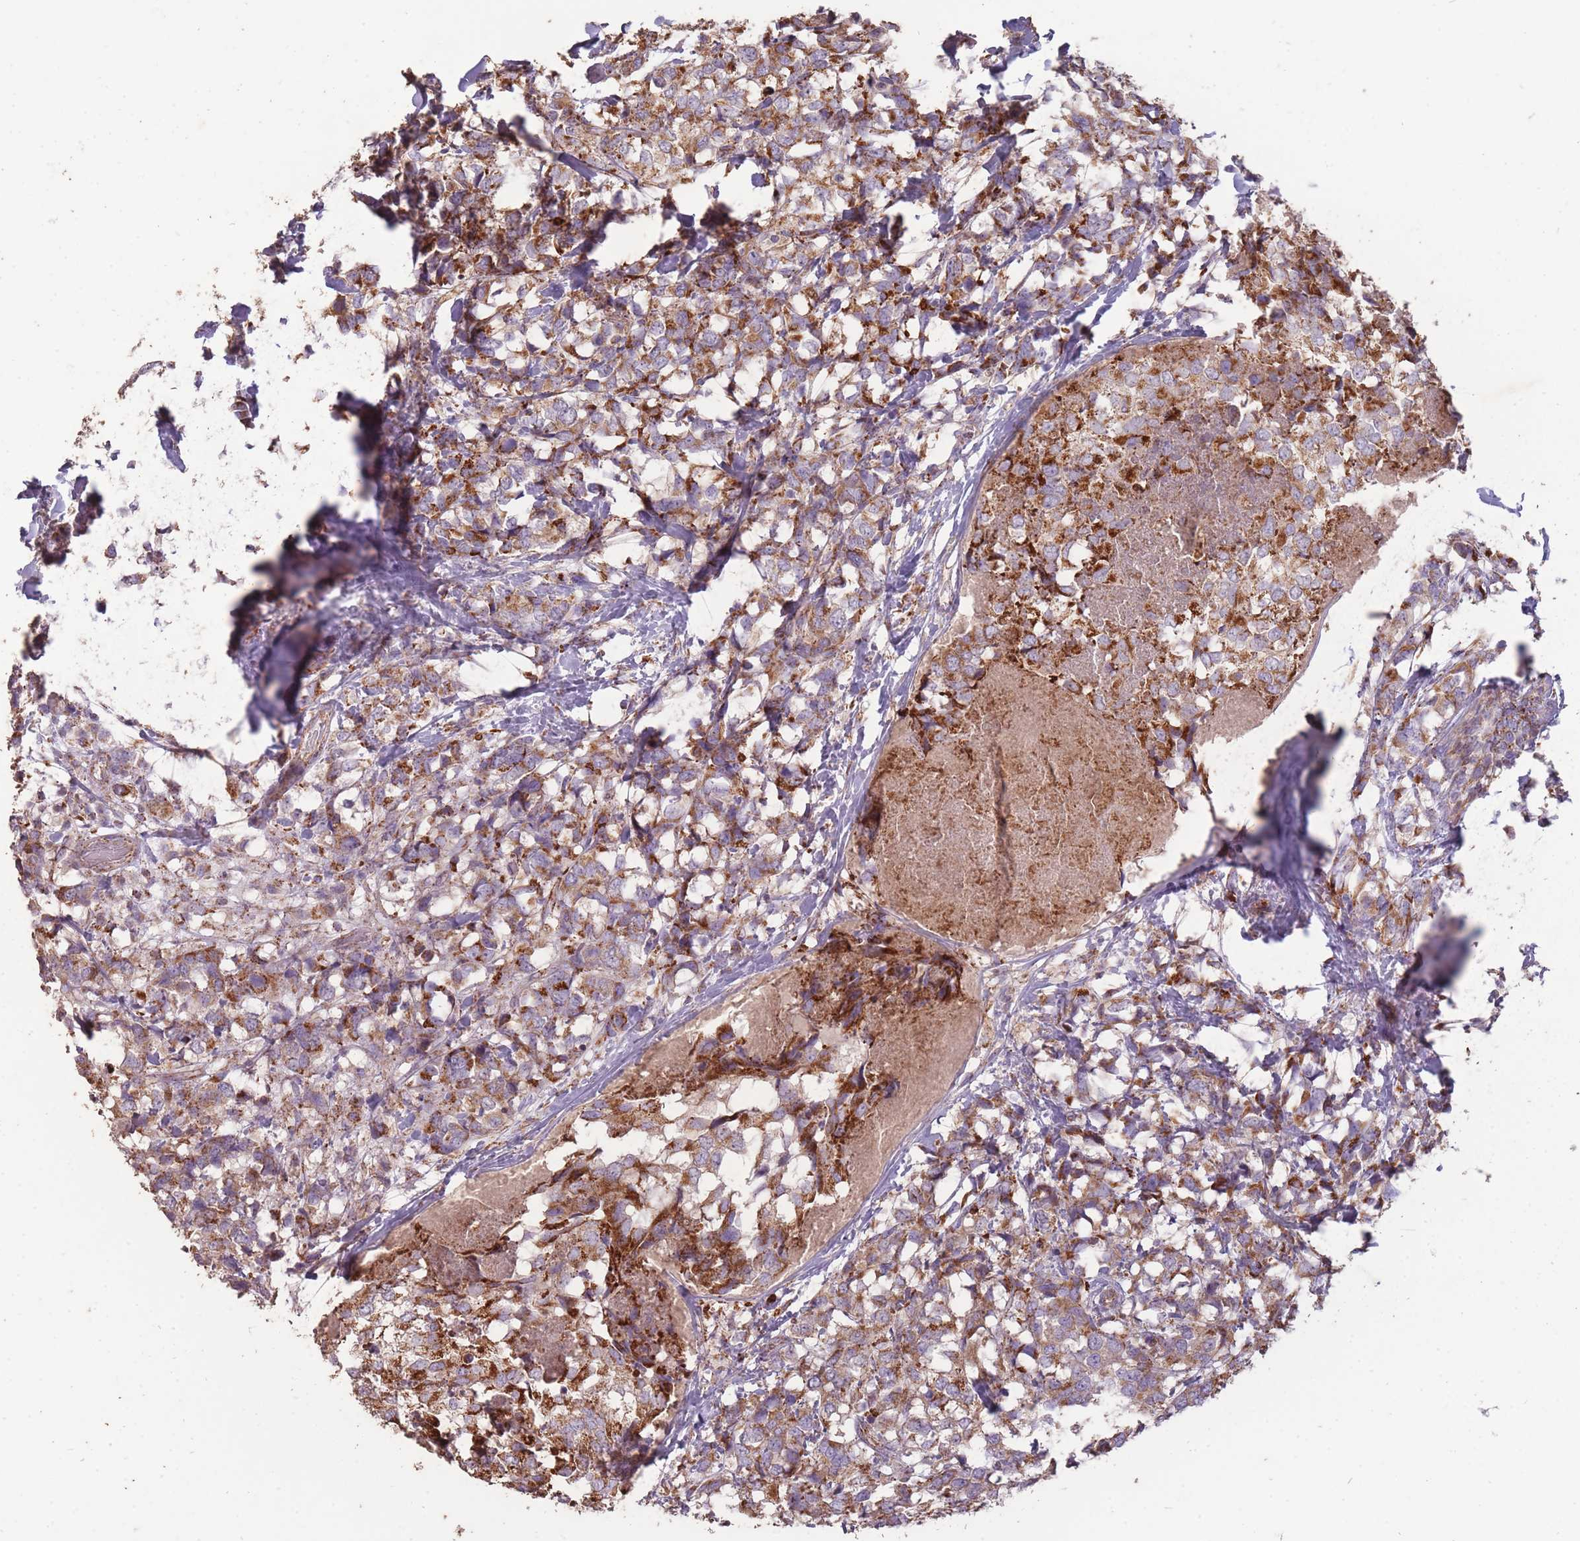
{"staining": {"intensity": "strong", "quantity": ">75%", "location": "cytoplasmic/membranous"}, "tissue": "breast cancer", "cell_type": "Tumor cells", "image_type": "cancer", "snomed": [{"axis": "morphology", "description": "Lobular carcinoma"}, {"axis": "topography", "description": "Breast"}], "caption": "This micrograph exhibits IHC staining of breast cancer, with high strong cytoplasmic/membranous positivity in approximately >75% of tumor cells.", "gene": "CNOT8", "patient": {"sex": "female", "age": 59}}